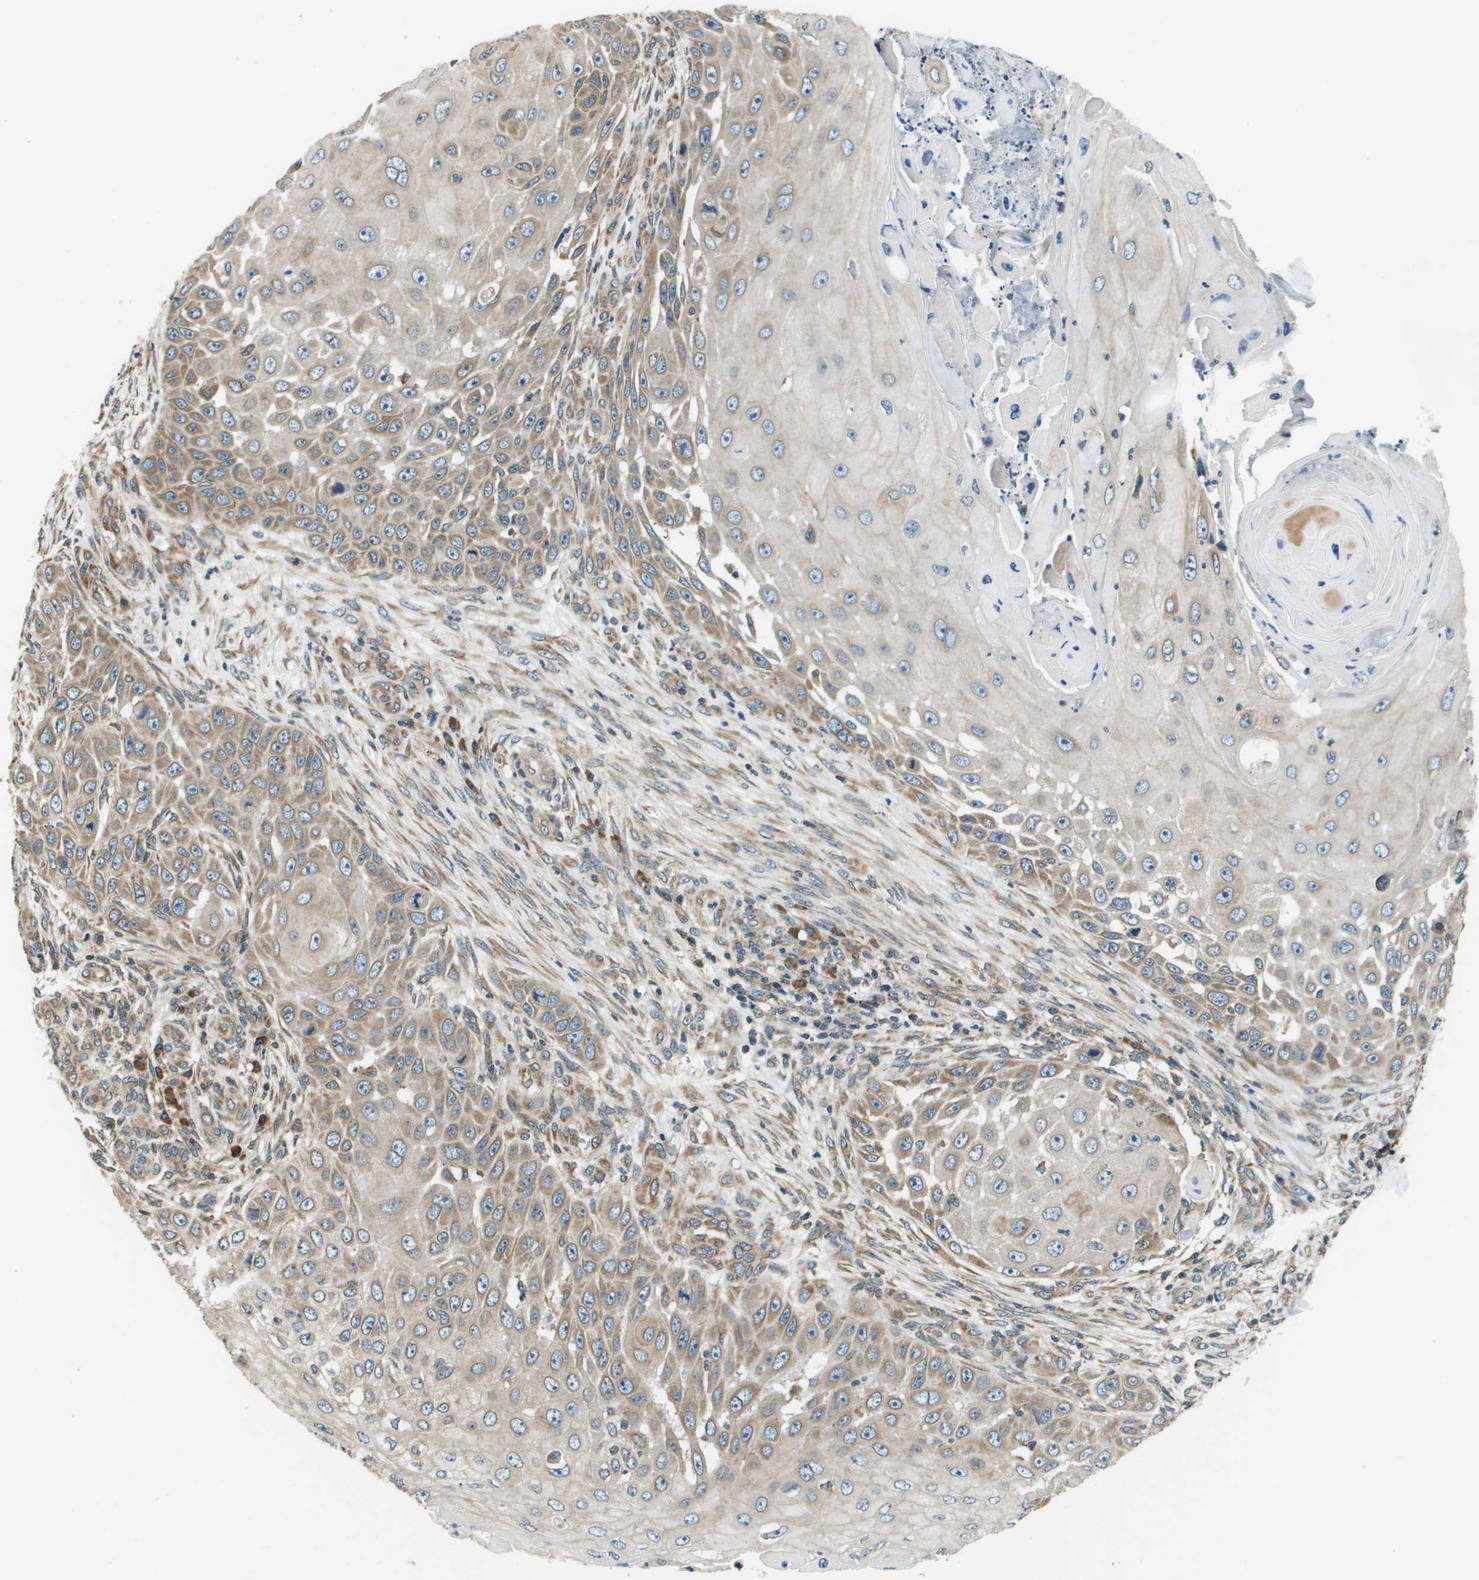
{"staining": {"intensity": "moderate", "quantity": "25%-75%", "location": "cytoplasmic/membranous"}, "tissue": "skin cancer", "cell_type": "Tumor cells", "image_type": "cancer", "snomed": [{"axis": "morphology", "description": "Squamous cell carcinoma, NOS"}, {"axis": "topography", "description": "Skin"}], "caption": "Skin squamous cell carcinoma stained with IHC demonstrates moderate cytoplasmic/membranous staining in about 25%-75% of tumor cells.", "gene": "SEC62", "patient": {"sex": "female", "age": 44}}